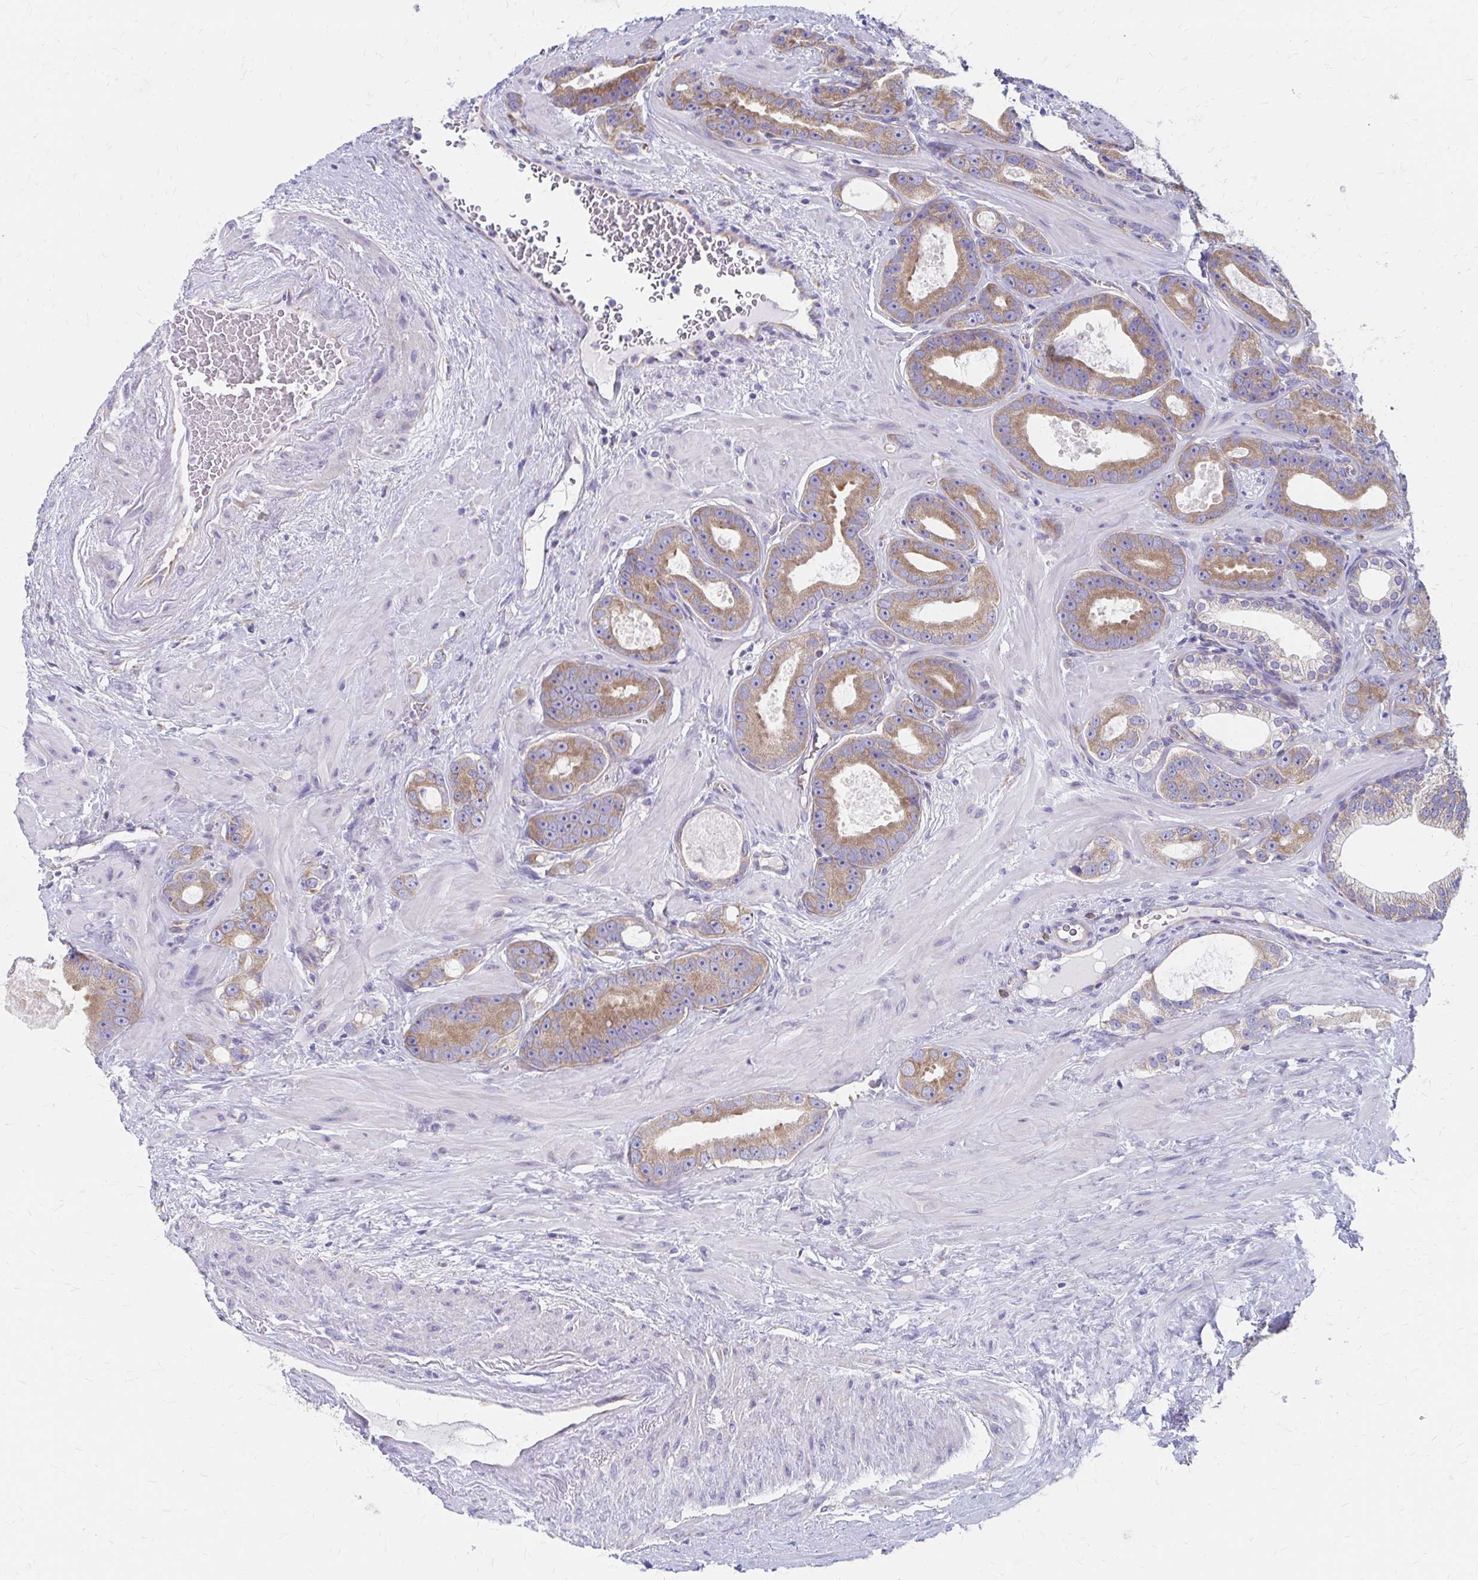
{"staining": {"intensity": "moderate", "quantity": ">75%", "location": "cytoplasmic/membranous"}, "tissue": "prostate cancer", "cell_type": "Tumor cells", "image_type": "cancer", "snomed": [{"axis": "morphology", "description": "Adenocarcinoma, High grade"}, {"axis": "topography", "description": "Prostate"}], "caption": "Immunohistochemistry (IHC) (DAB) staining of prostate adenocarcinoma (high-grade) reveals moderate cytoplasmic/membranous protein positivity in about >75% of tumor cells.", "gene": "RPL27A", "patient": {"sex": "male", "age": 65}}